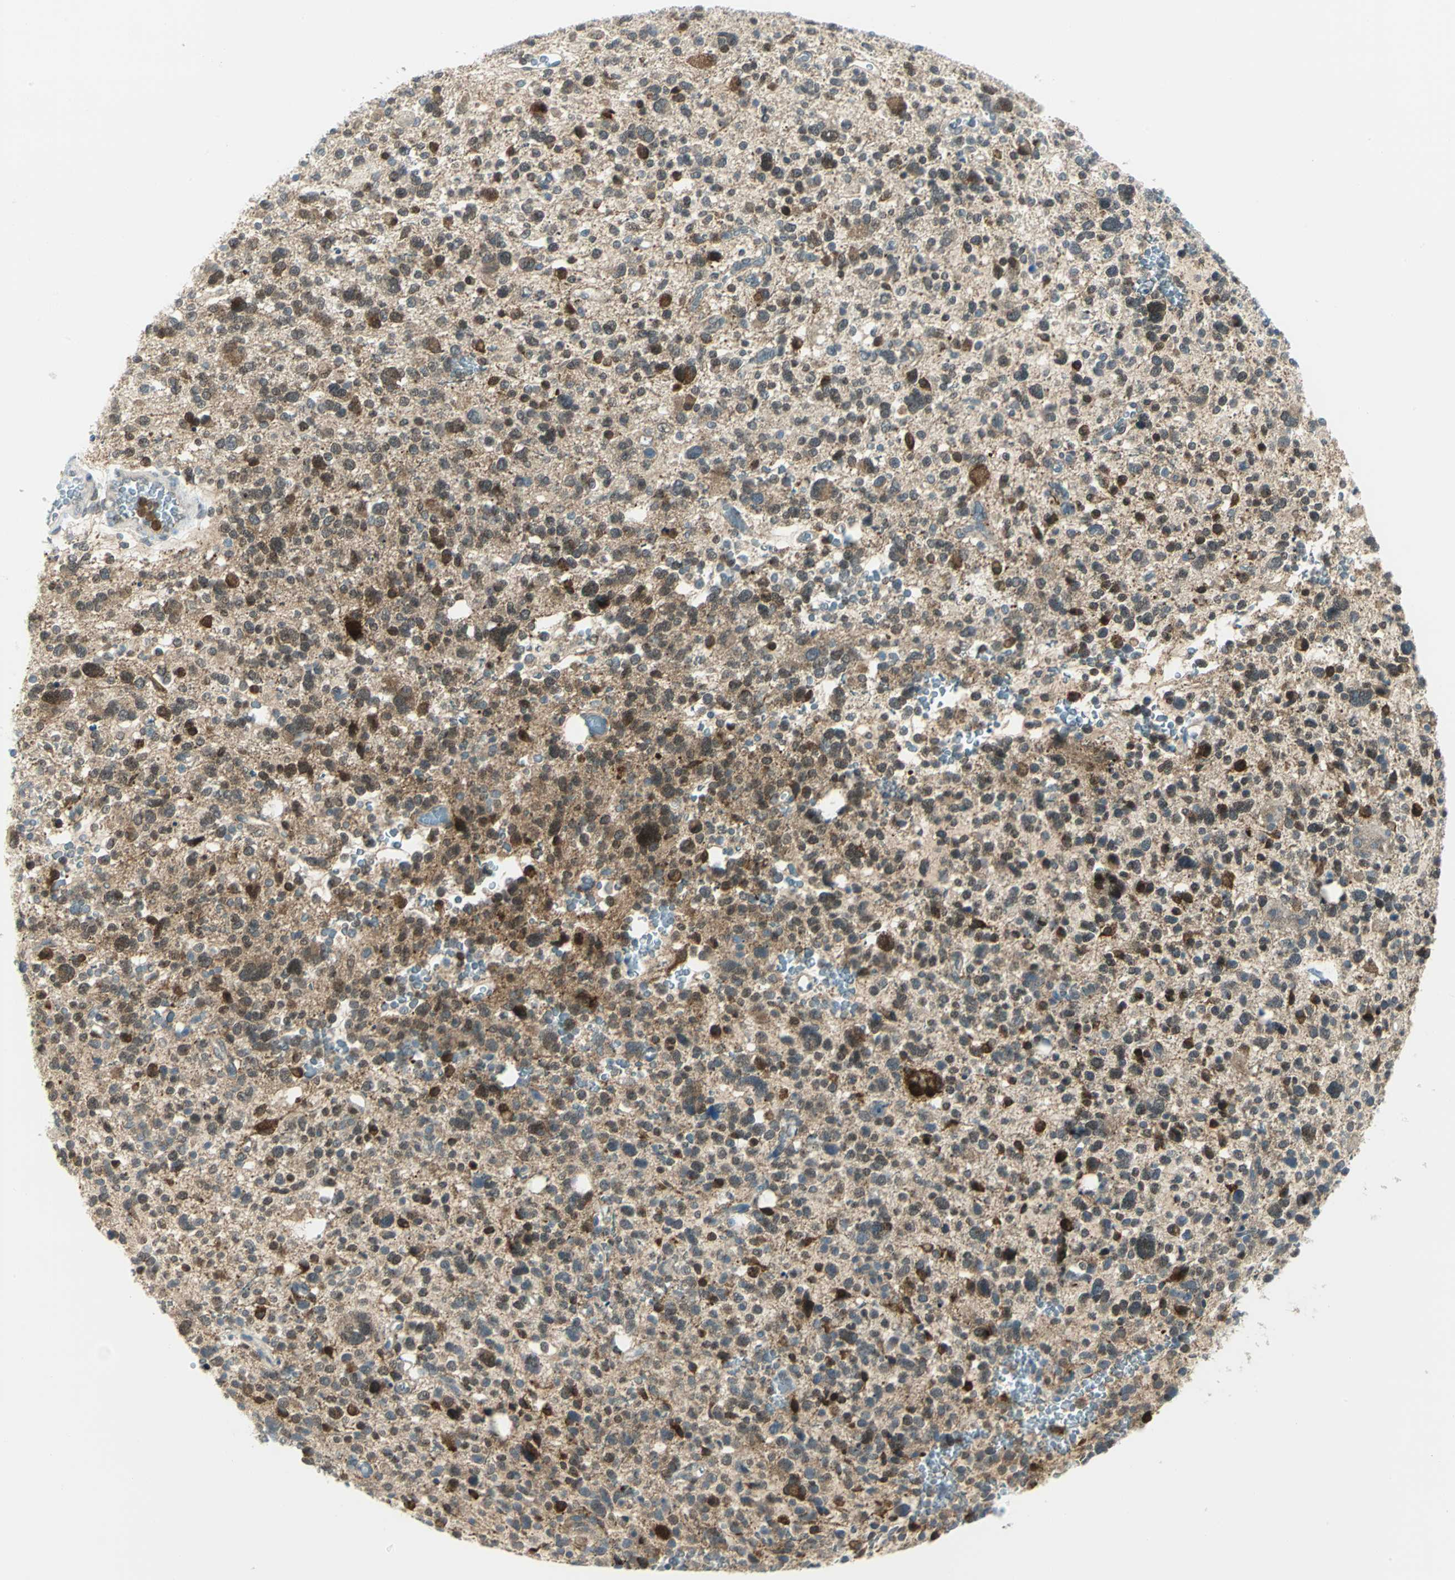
{"staining": {"intensity": "strong", "quantity": "<25%", "location": "cytoplasmic/membranous,nuclear"}, "tissue": "glioma", "cell_type": "Tumor cells", "image_type": "cancer", "snomed": [{"axis": "morphology", "description": "Glioma, malignant, High grade"}, {"axis": "topography", "description": "Brain"}], "caption": "The histopathology image displays a brown stain indicating the presence of a protein in the cytoplasmic/membranous and nuclear of tumor cells in malignant glioma (high-grade).", "gene": "ALDOA", "patient": {"sex": "male", "age": 48}}